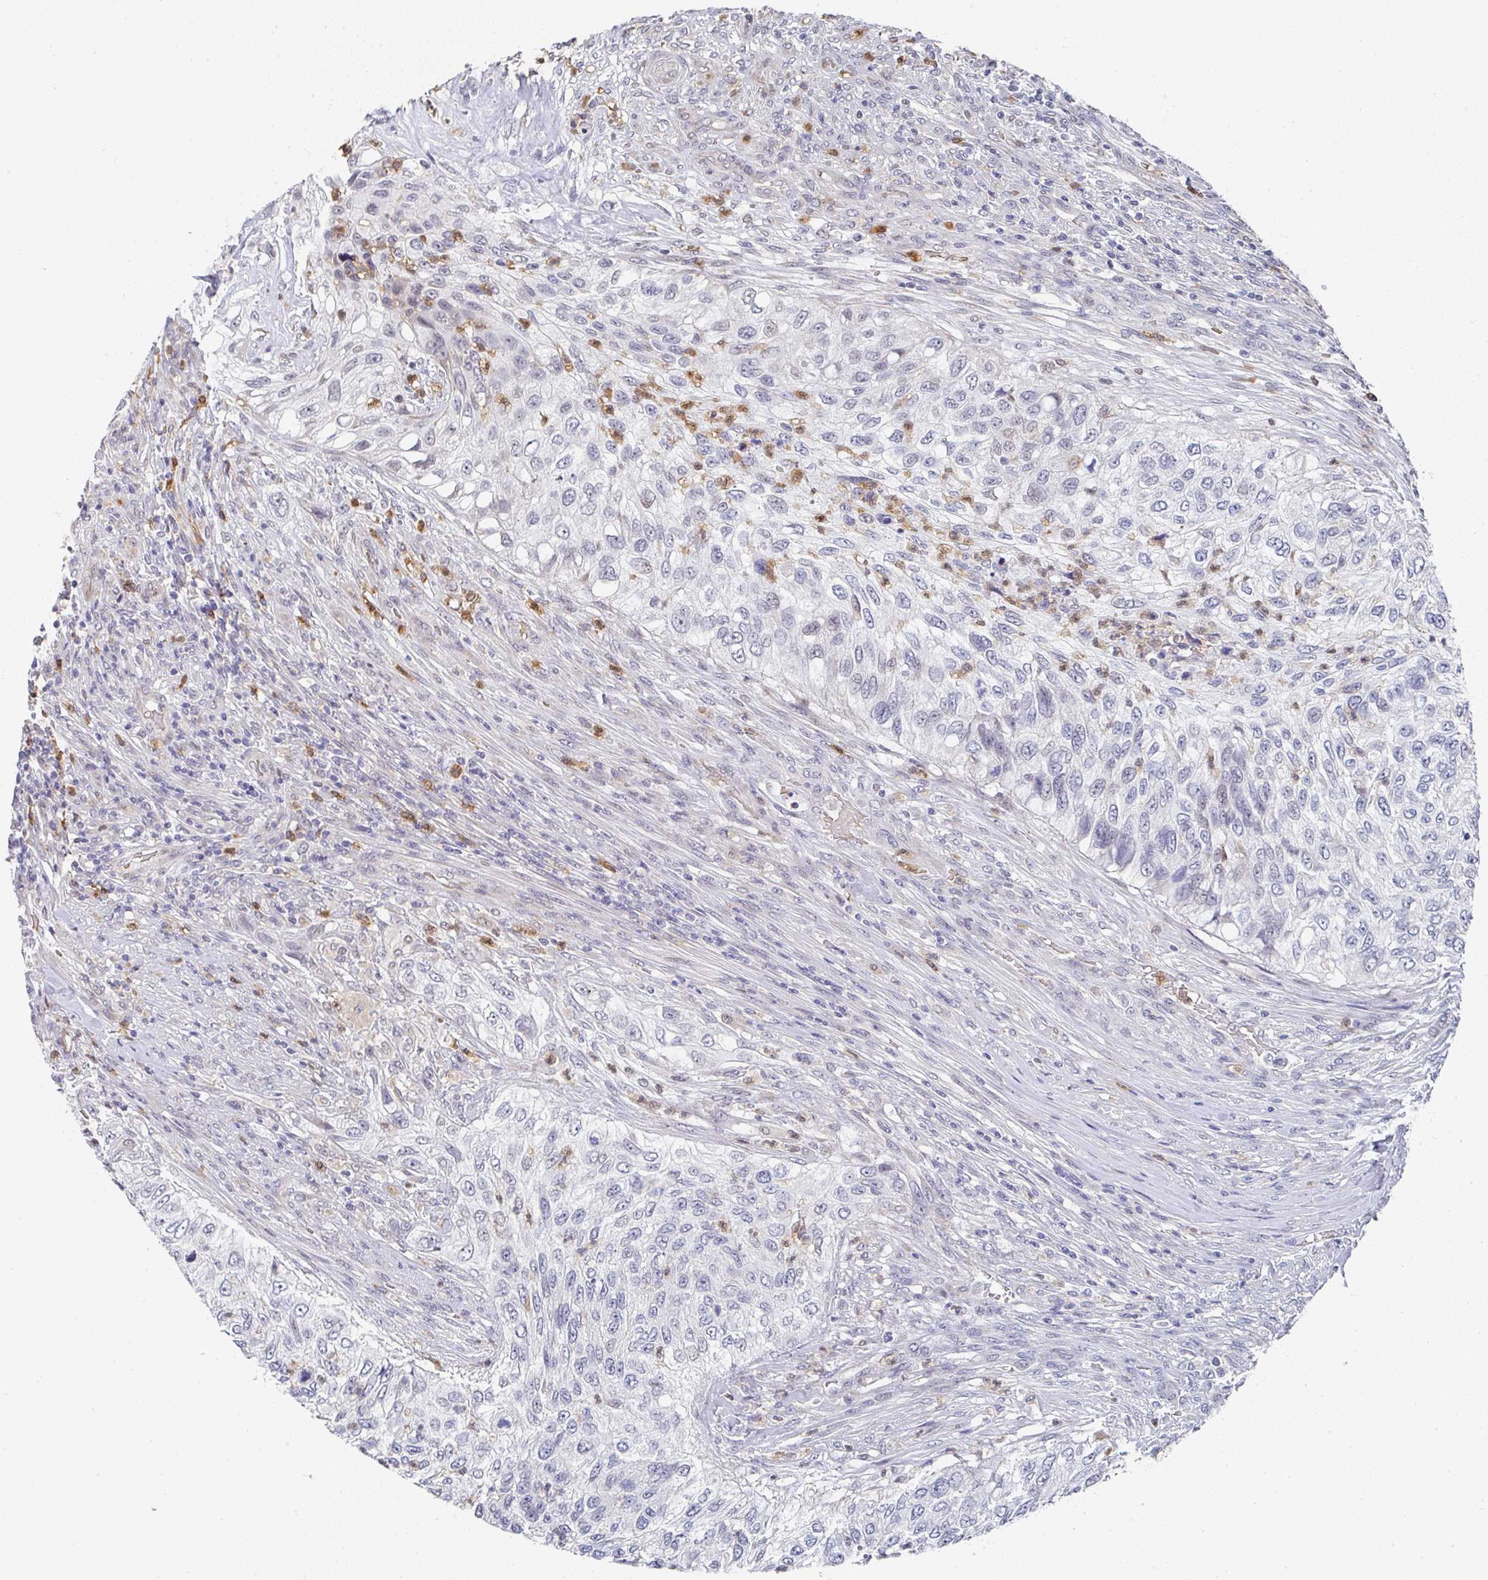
{"staining": {"intensity": "negative", "quantity": "none", "location": "none"}, "tissue": "urothelial cancer", "cell_type": "Tumor cells", "image_type": "cancer", "snomed": [{"axis": "morphology", "description": "Urothelial carcinoma, High grade"}, {"axis": "topography", "description": "Urinary bladder"}], "caption": "Protein analysis of urothelial cancer shows no significant staining in tumor cells.", "gene": "NCF1", "patient": {"sex": "female", "age": 60}}